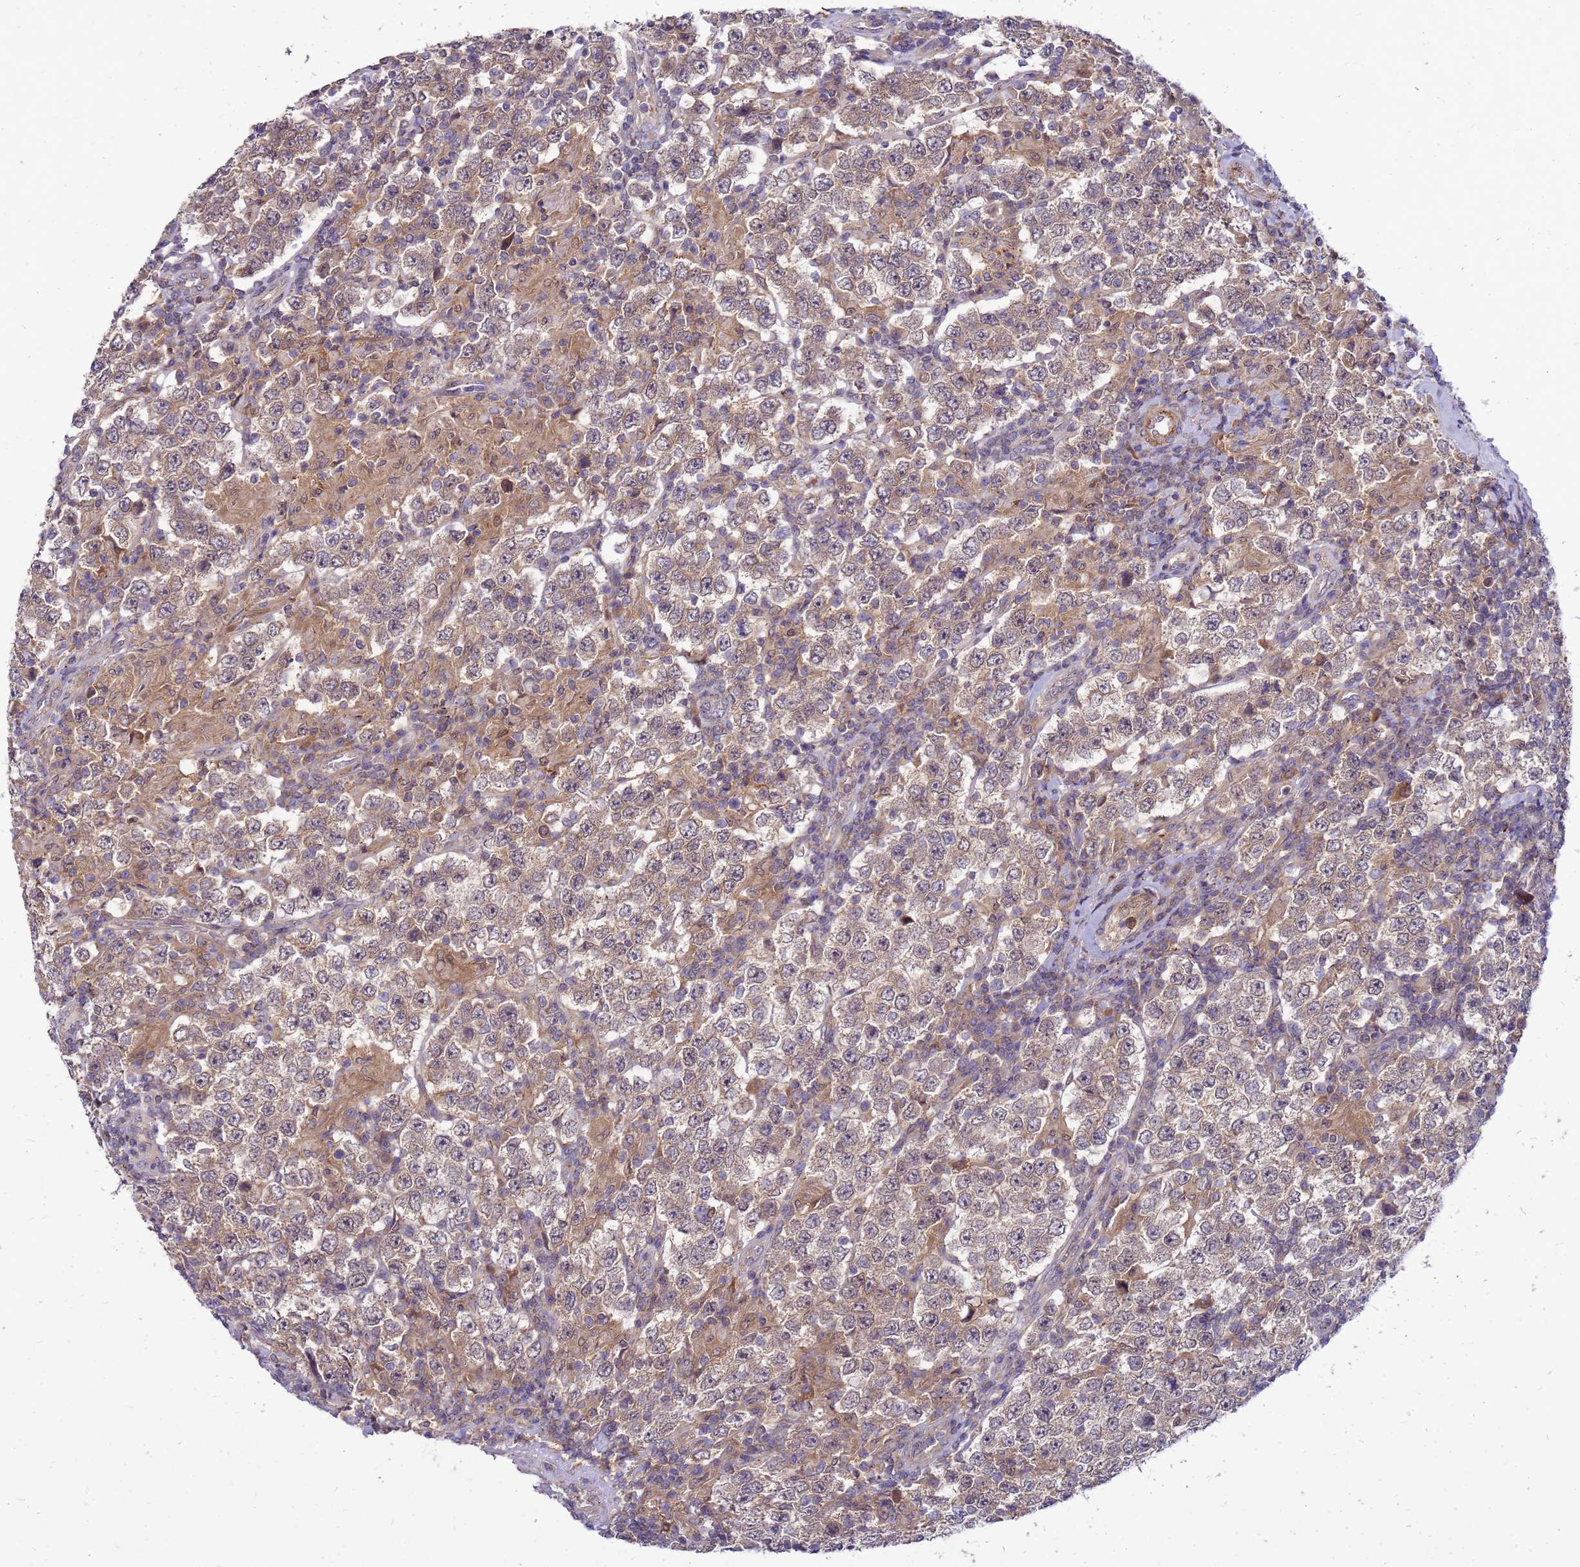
{"staining": {"intensity": "weak", "quantity": ">75%", "location": "cytoplasmic/membranous"}, "tissue": "testis cancer", "cell_type": "Tumor cells", "image_type": "cancer", "snomed": [{"axis": "morphology", "description": "Normal tissue, NOS"}, {"axis": "morphology", "description": "Urothelial carcinoma, High grade"}, {"axis": "morphology", "description": "Seminoma, NOS"}, {"axis": "morphology", "description": "Carcinoma, Embryonal, NOS"}, {"axis": "topography", "description": "Urinary bladder"}, {"axis": "topography", "description": "Testis"}], "caption": "This is an image of immunohistochemistry staining of testis cancer (seminoma), which shows weak positivity in the cytoplasmic/membranous of tumor cells.", "gene": "ENOPH1", "patient": {"sex": "male", "age": 41}}